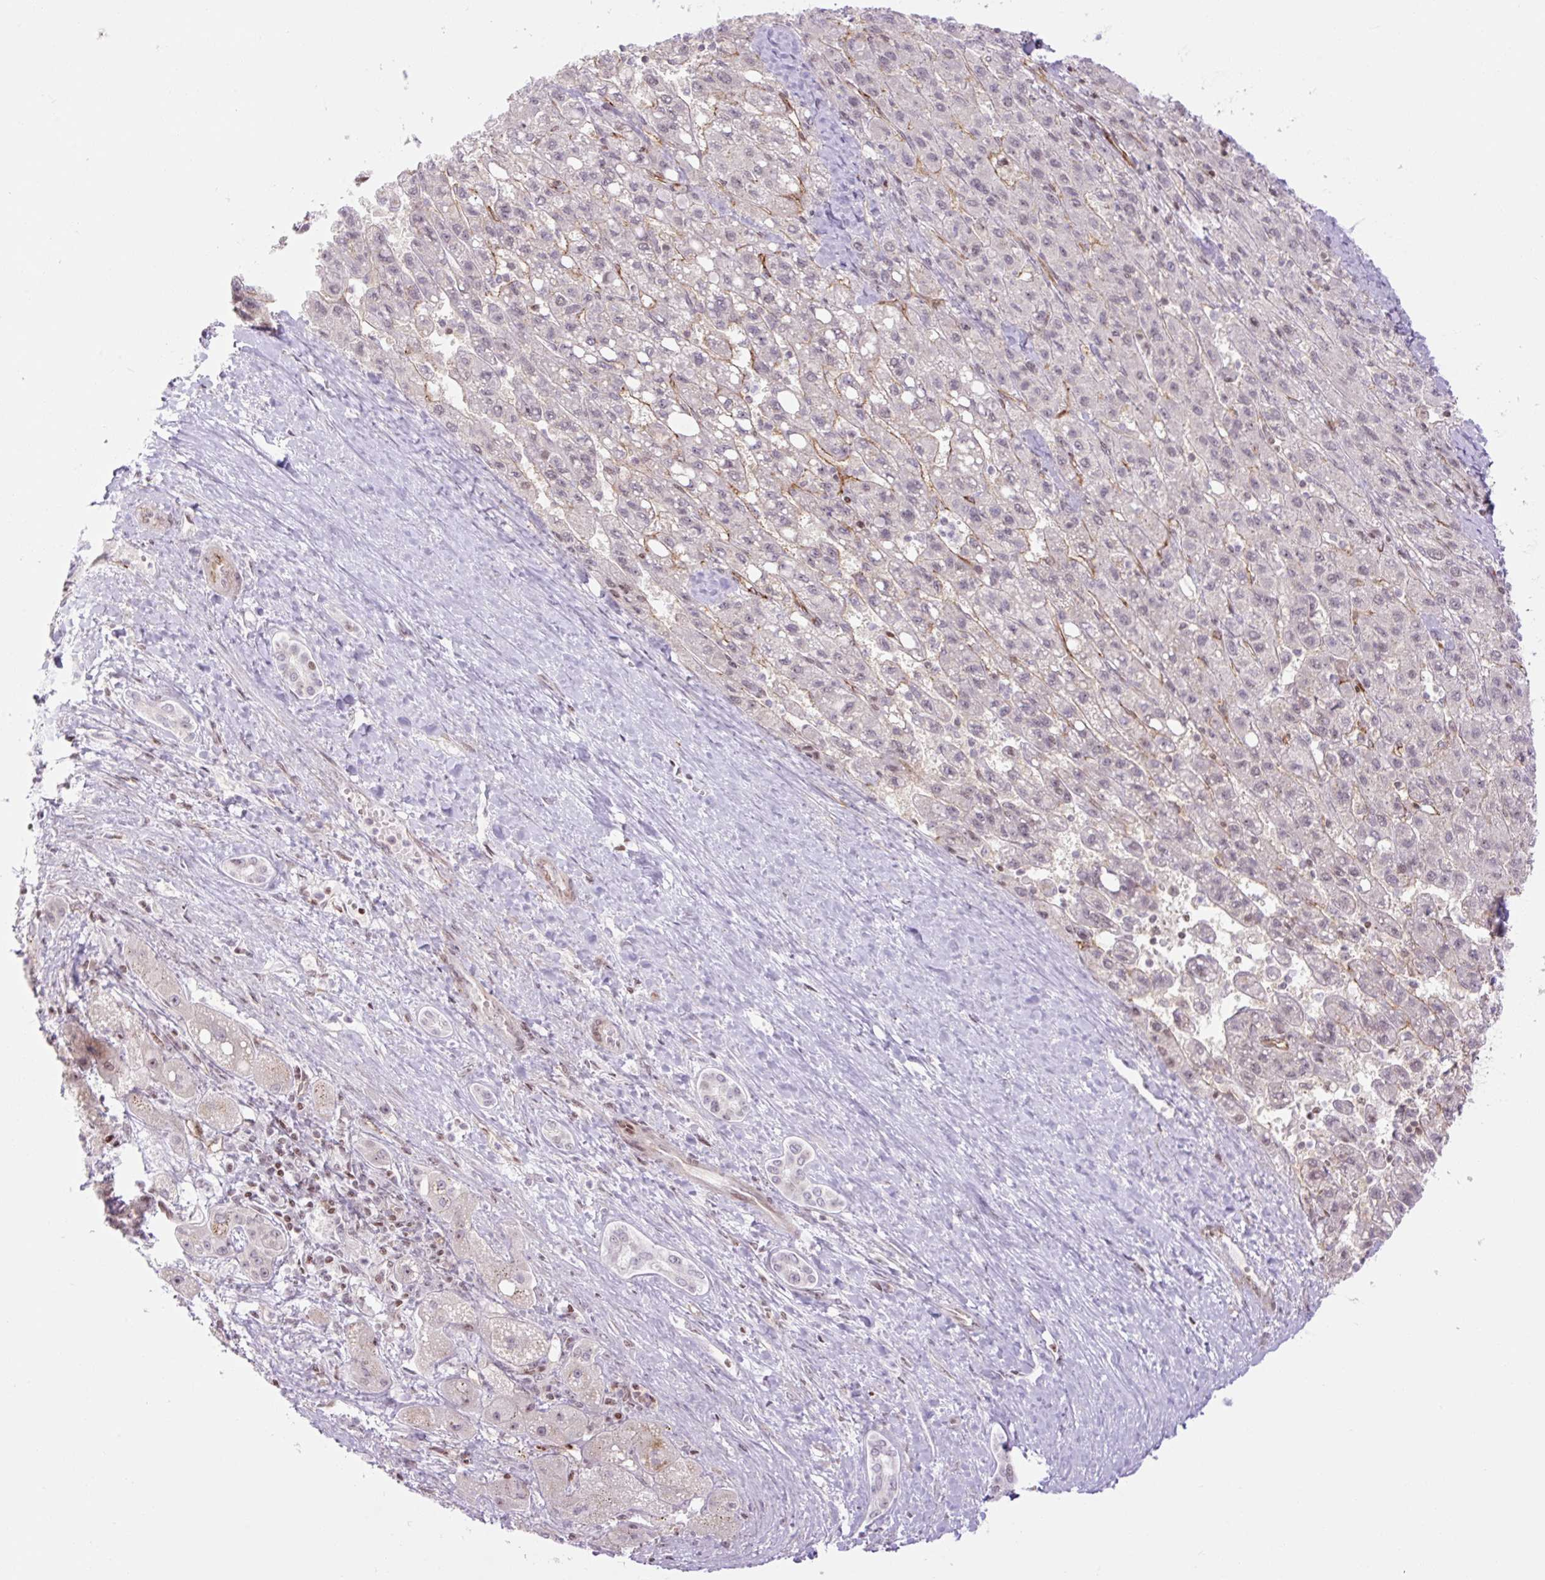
{"staining": {"intensity": "weak", "quantity": "<25%", "location": "nuclear"}, "tissue": "liver cancer", "cell_type": "Tumor cells", "image_type": "cancer", "snomed": [{"axis": "morphology", "description": "Carcinoma, Hepatocellular, NOS"}, {"axis": "topography", "description": "Liver"}], "caption": "IHC micrograph of human hepatocellular carcinoma (liver) stained for a protein (brown), which demonstrates no expression in tumor cells.", "gene": "ZNF417", "patient": {"sex": "female", "age": 82}}